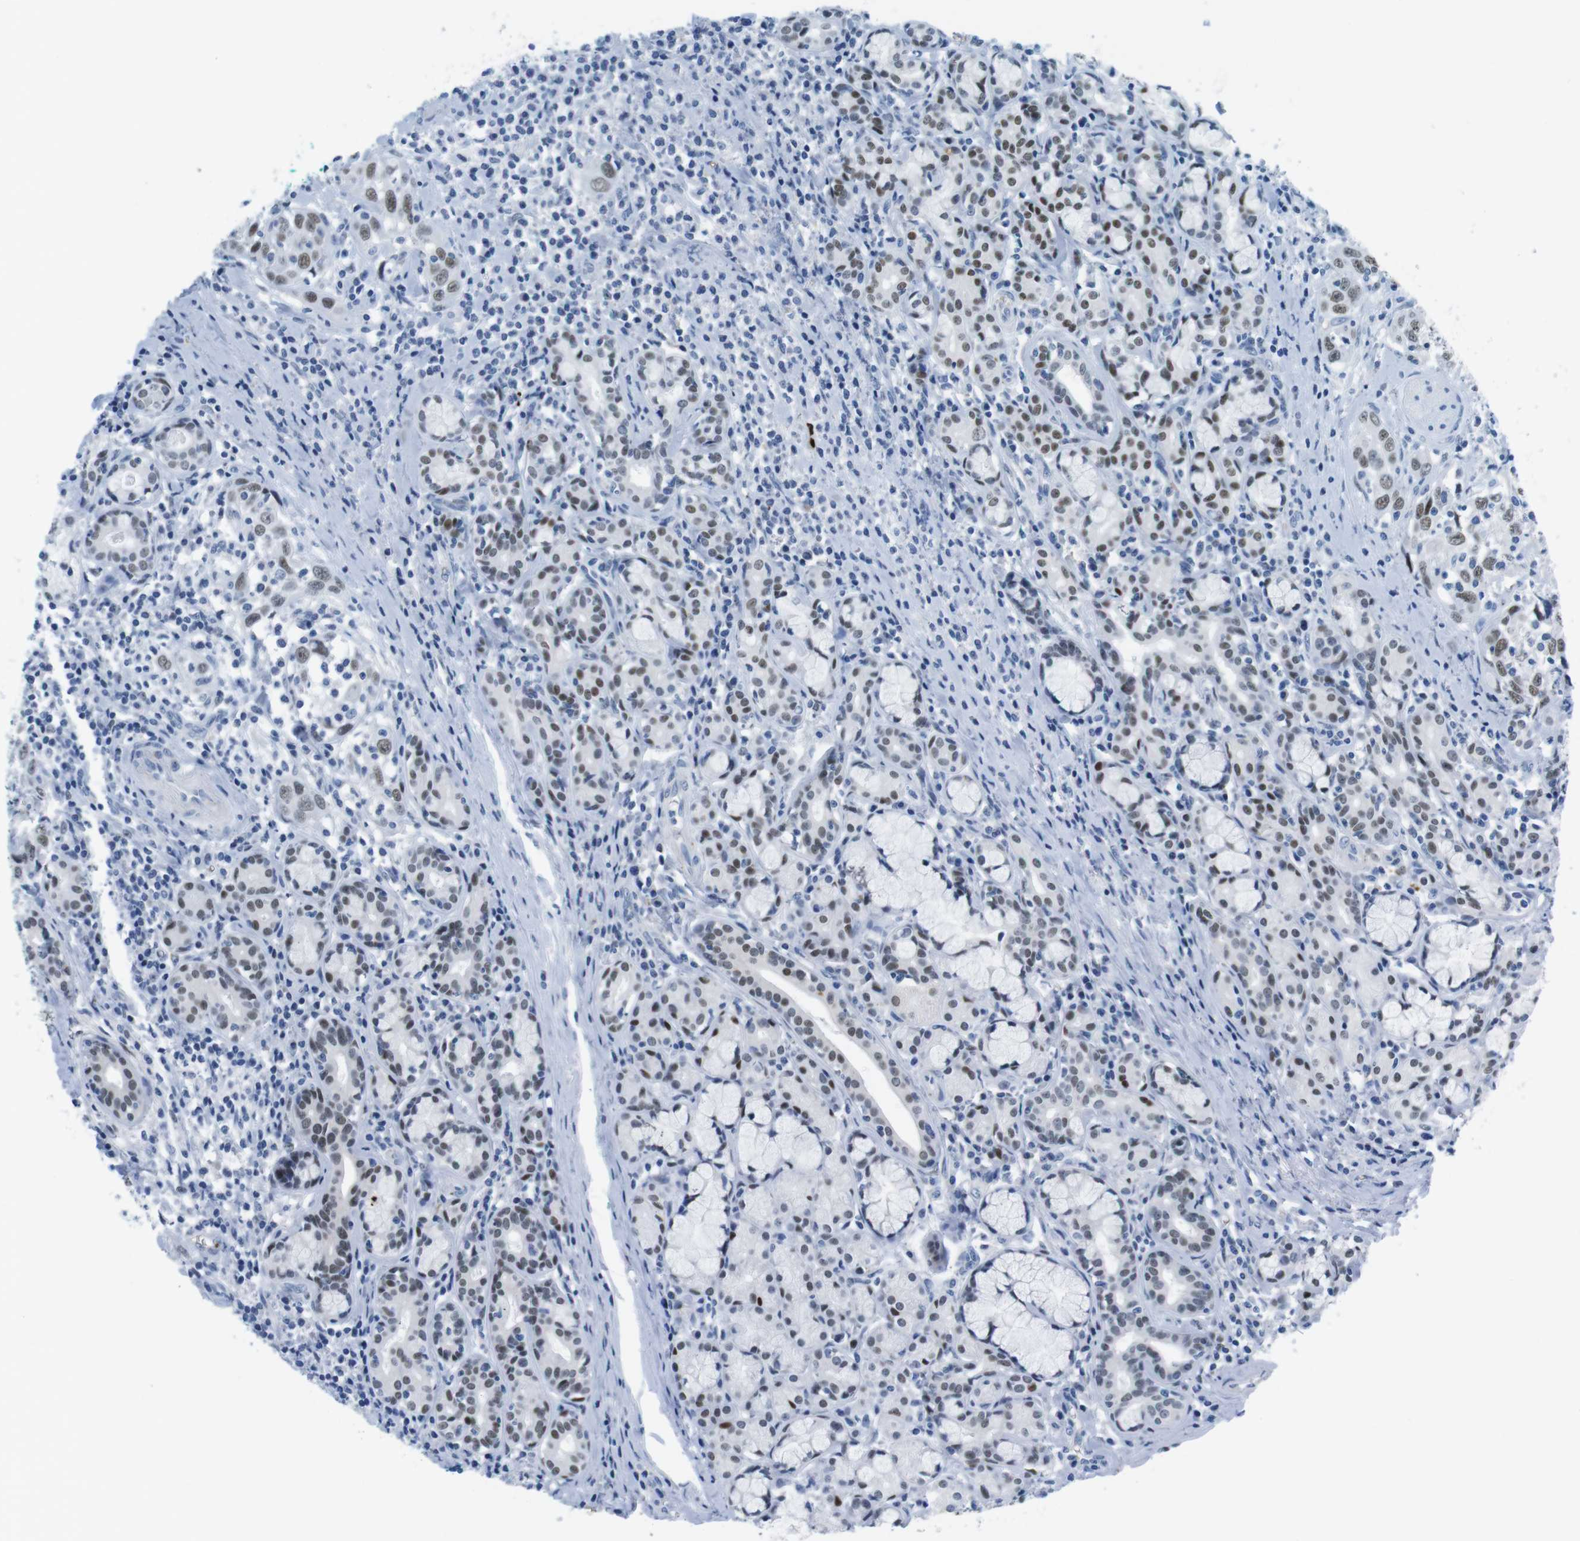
{"staining": {"intensity": "moderate", "quantity": ">75%", "location": "nuclear"}, "tissue": "head and neck cancer", "cell_type": "Tumor cells", "image_type": "cancer", "snomed": [{"axis": "morphology", "description": "Squamous cell carcinoma, NOS"}, {"axis": "topography", "description": "Oral tissue"}, {"axis": "topography", "description": "Head-Neck"}], "caption": "Immunohistochemical staining of human squamous cell carcinoma (head and neck) displays medium levels of moderate nuclear protein expression in about >75% of tumor cells.", "gene": "TFAP2C", "patient": {"sex": "female", "age": 50}}